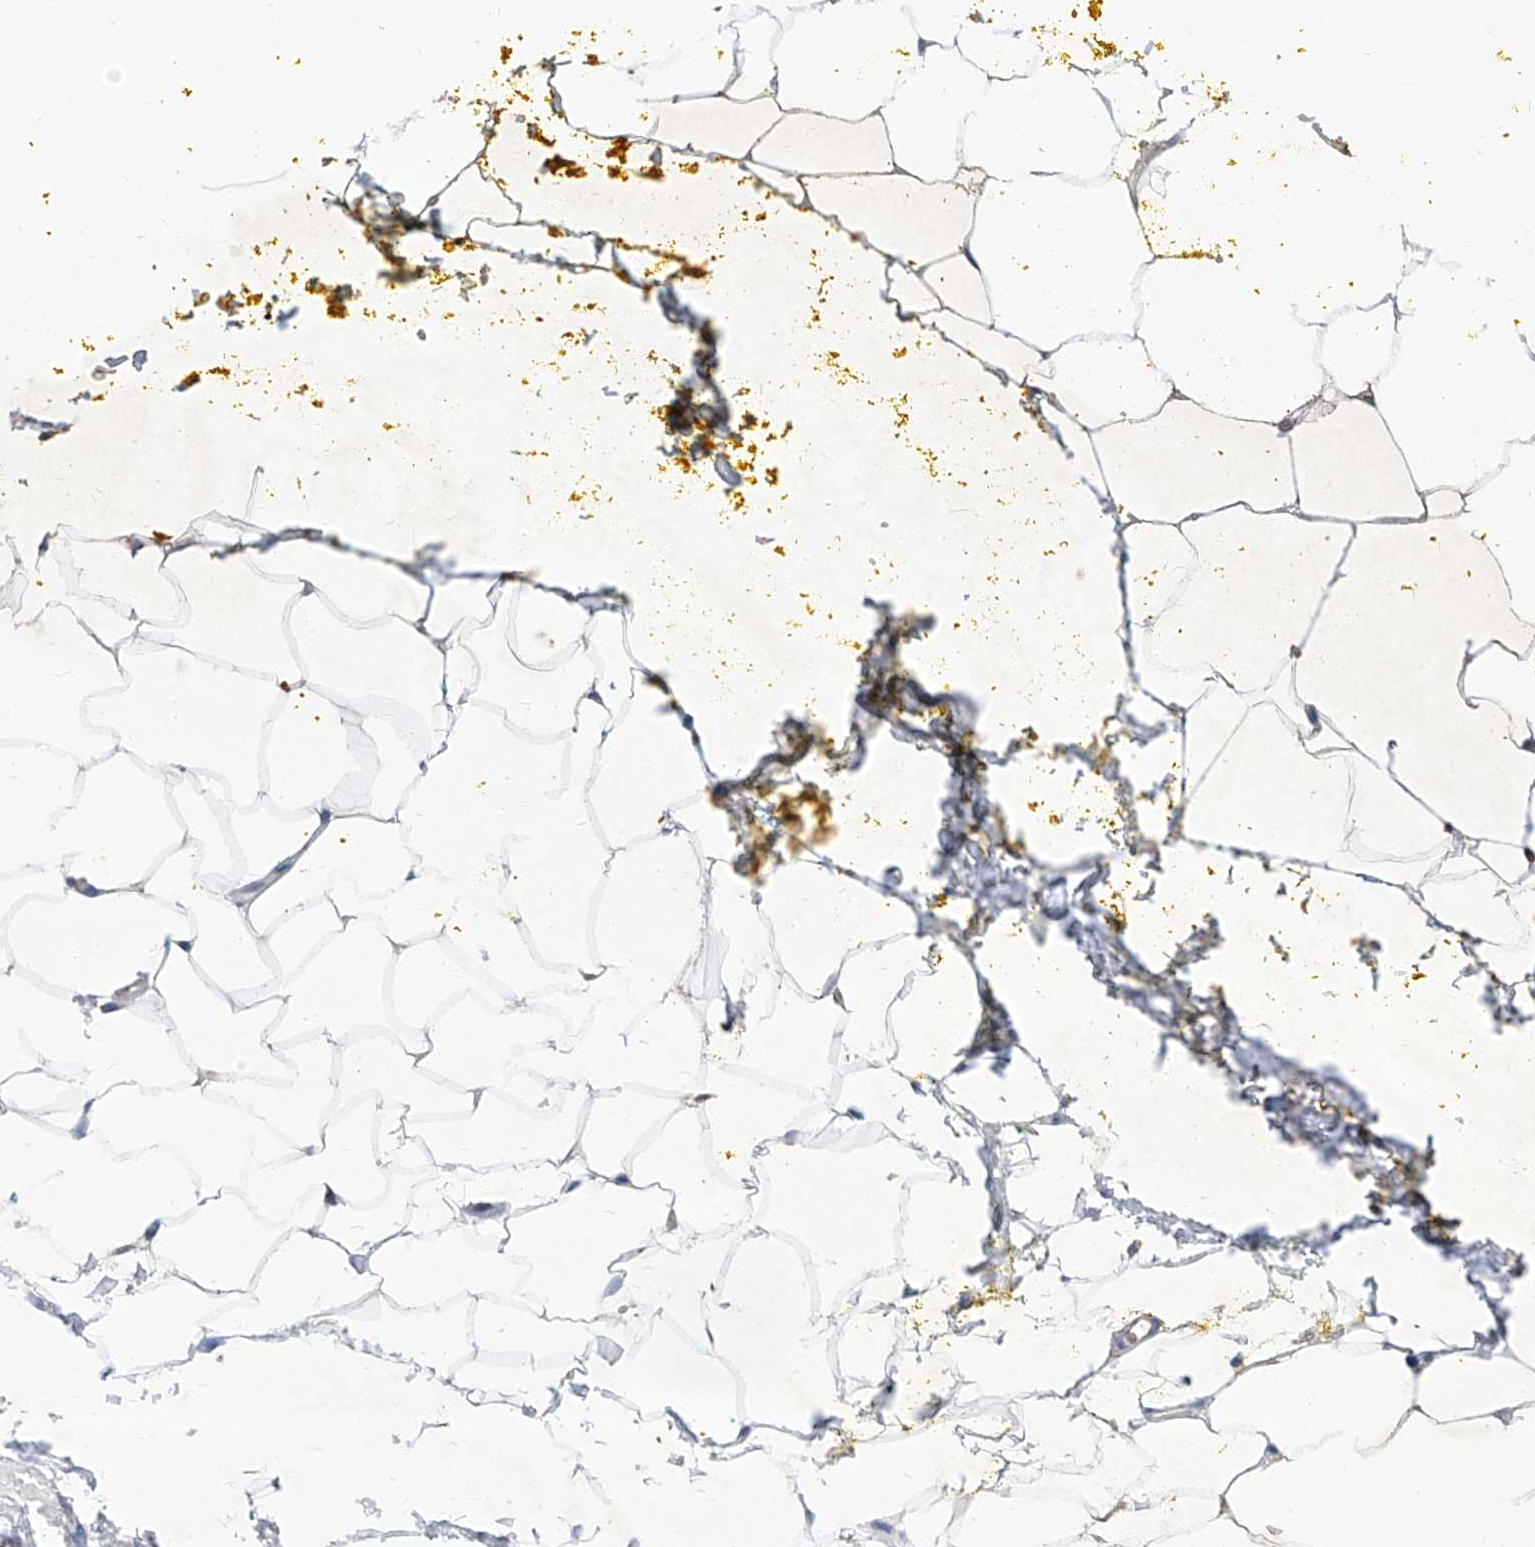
{"staining": {"intensity": "negative", "quantity": "none", "location": "none"}, "tissue": "adipose tissue", "cell_type": "Adipocytes", "image_type": "normal", "snomed": [{"axis": "morphology", "description": "Normal tissue, NOS"}, {"axis": "morphology", "description": "Adenocarcinoma, Low grade"}, {"axis": "topography", "description": "Prostate"}, {"axis": "topography", "description": "Peripheral nerve tissue"}], "caption": "DAB (3,3'-diaminobenzidine) immunohistochemical staining of normal adipose tissue exhibits no significant positivity in adipocytes. The staining was performed using DAB (3,3'-diaminobenzidine) to visualize the protein expression in brown, while the nuclei were stained in blue with hematoxylin (Magnification: 20x).", "gene": "TJAP1", "patient": {"sex": "male", "age": 63}}